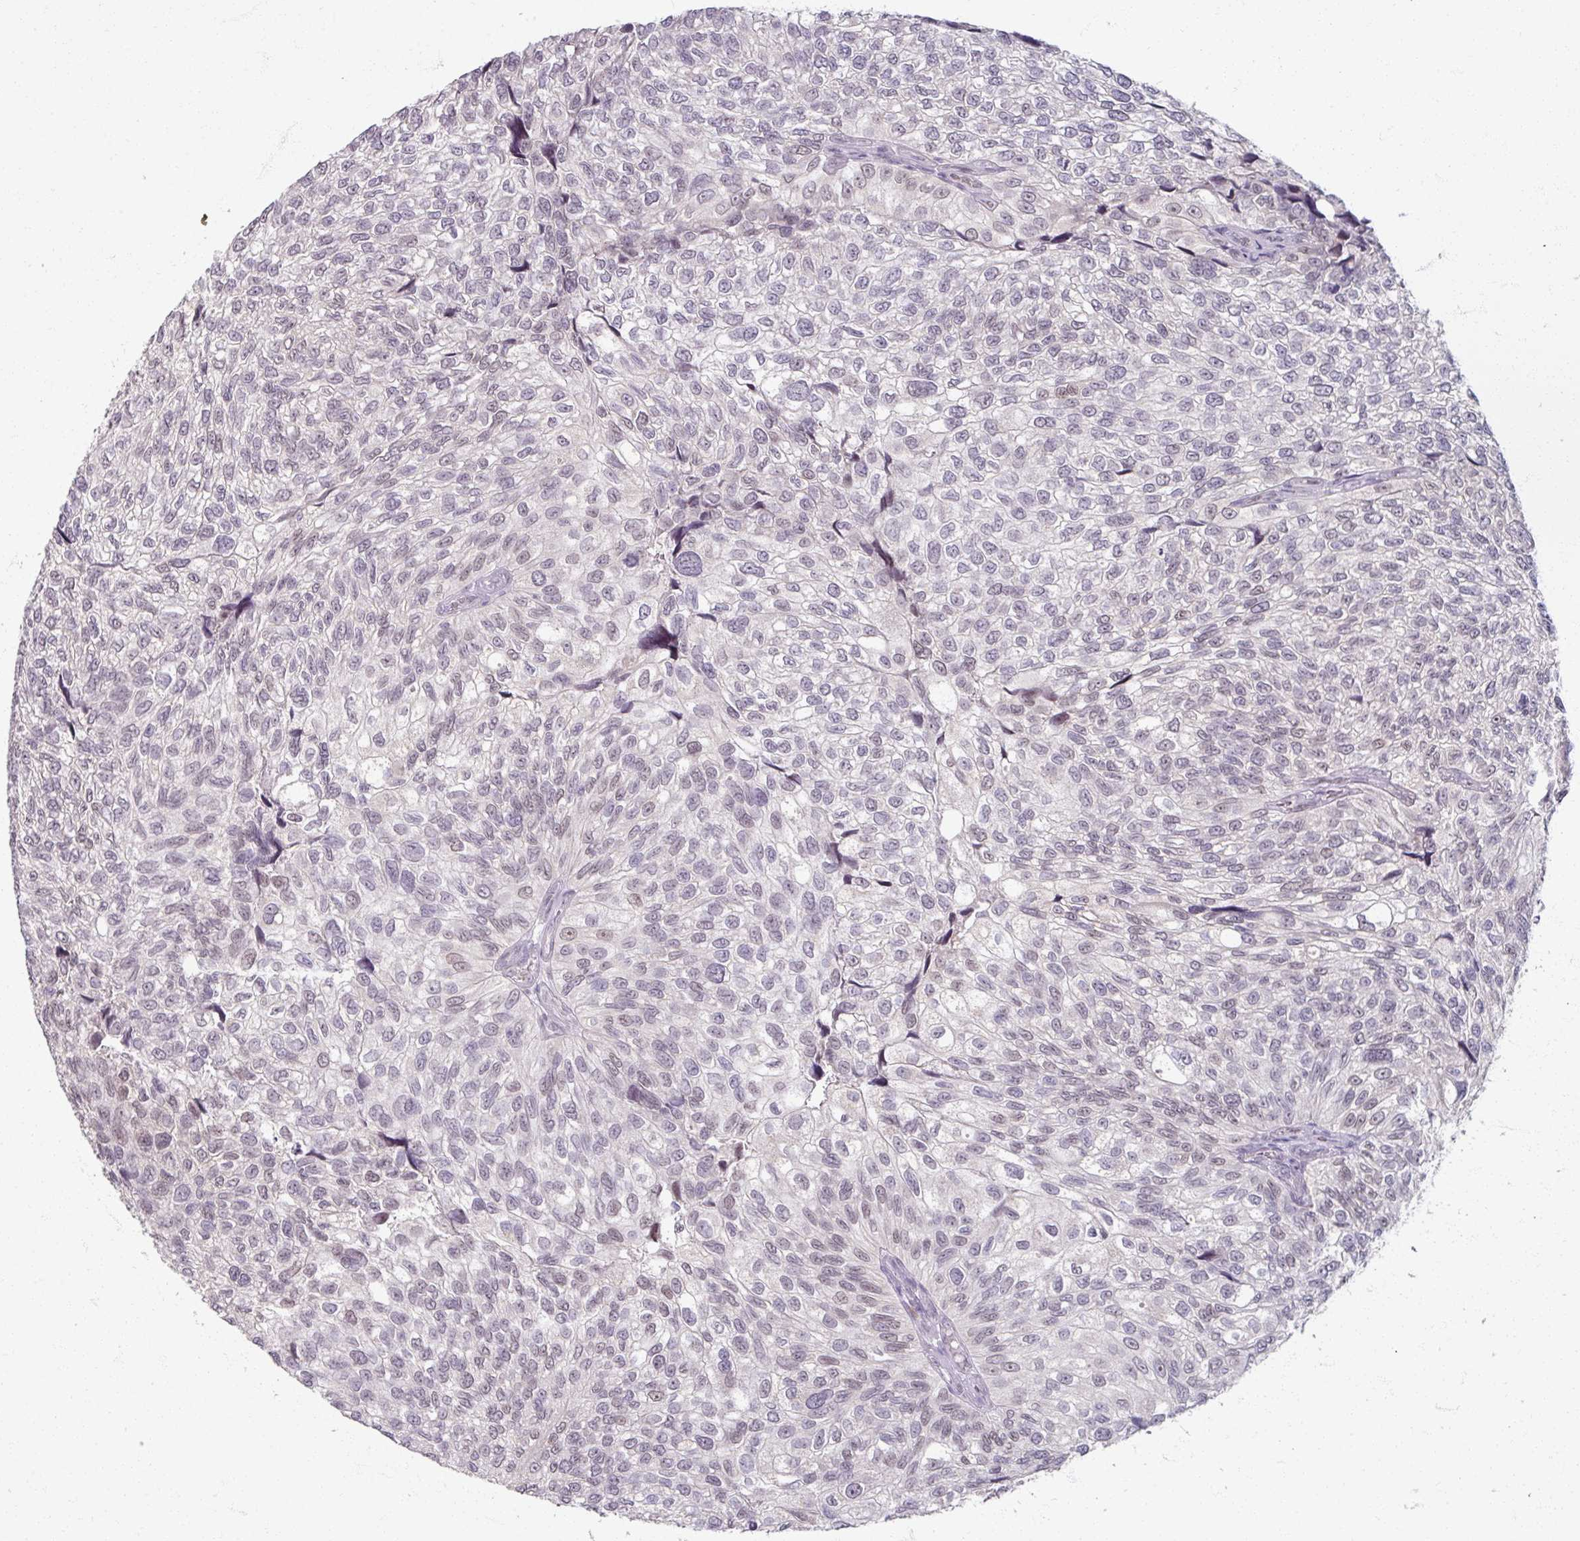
{"staining": {"intensity": "weak", "quantity": "<25%", "location": "nuclear"}, "tissue": "urothelial cancer", "cell_type": "Tumor cells", "image_type": "cancer", "snomed": [{"axis": "morphology", "description": "Urothelial carcinoma, NOS"}, {"axis": "topography", "description": "Urinary bladder"}], "caption": "This is an immunohistochemistry (IHC) image of human transitional cell carcinoma. There is no expression in tumor cells.", "gene": "SOX11", "patient": {"sex": "male", "age": 87}}